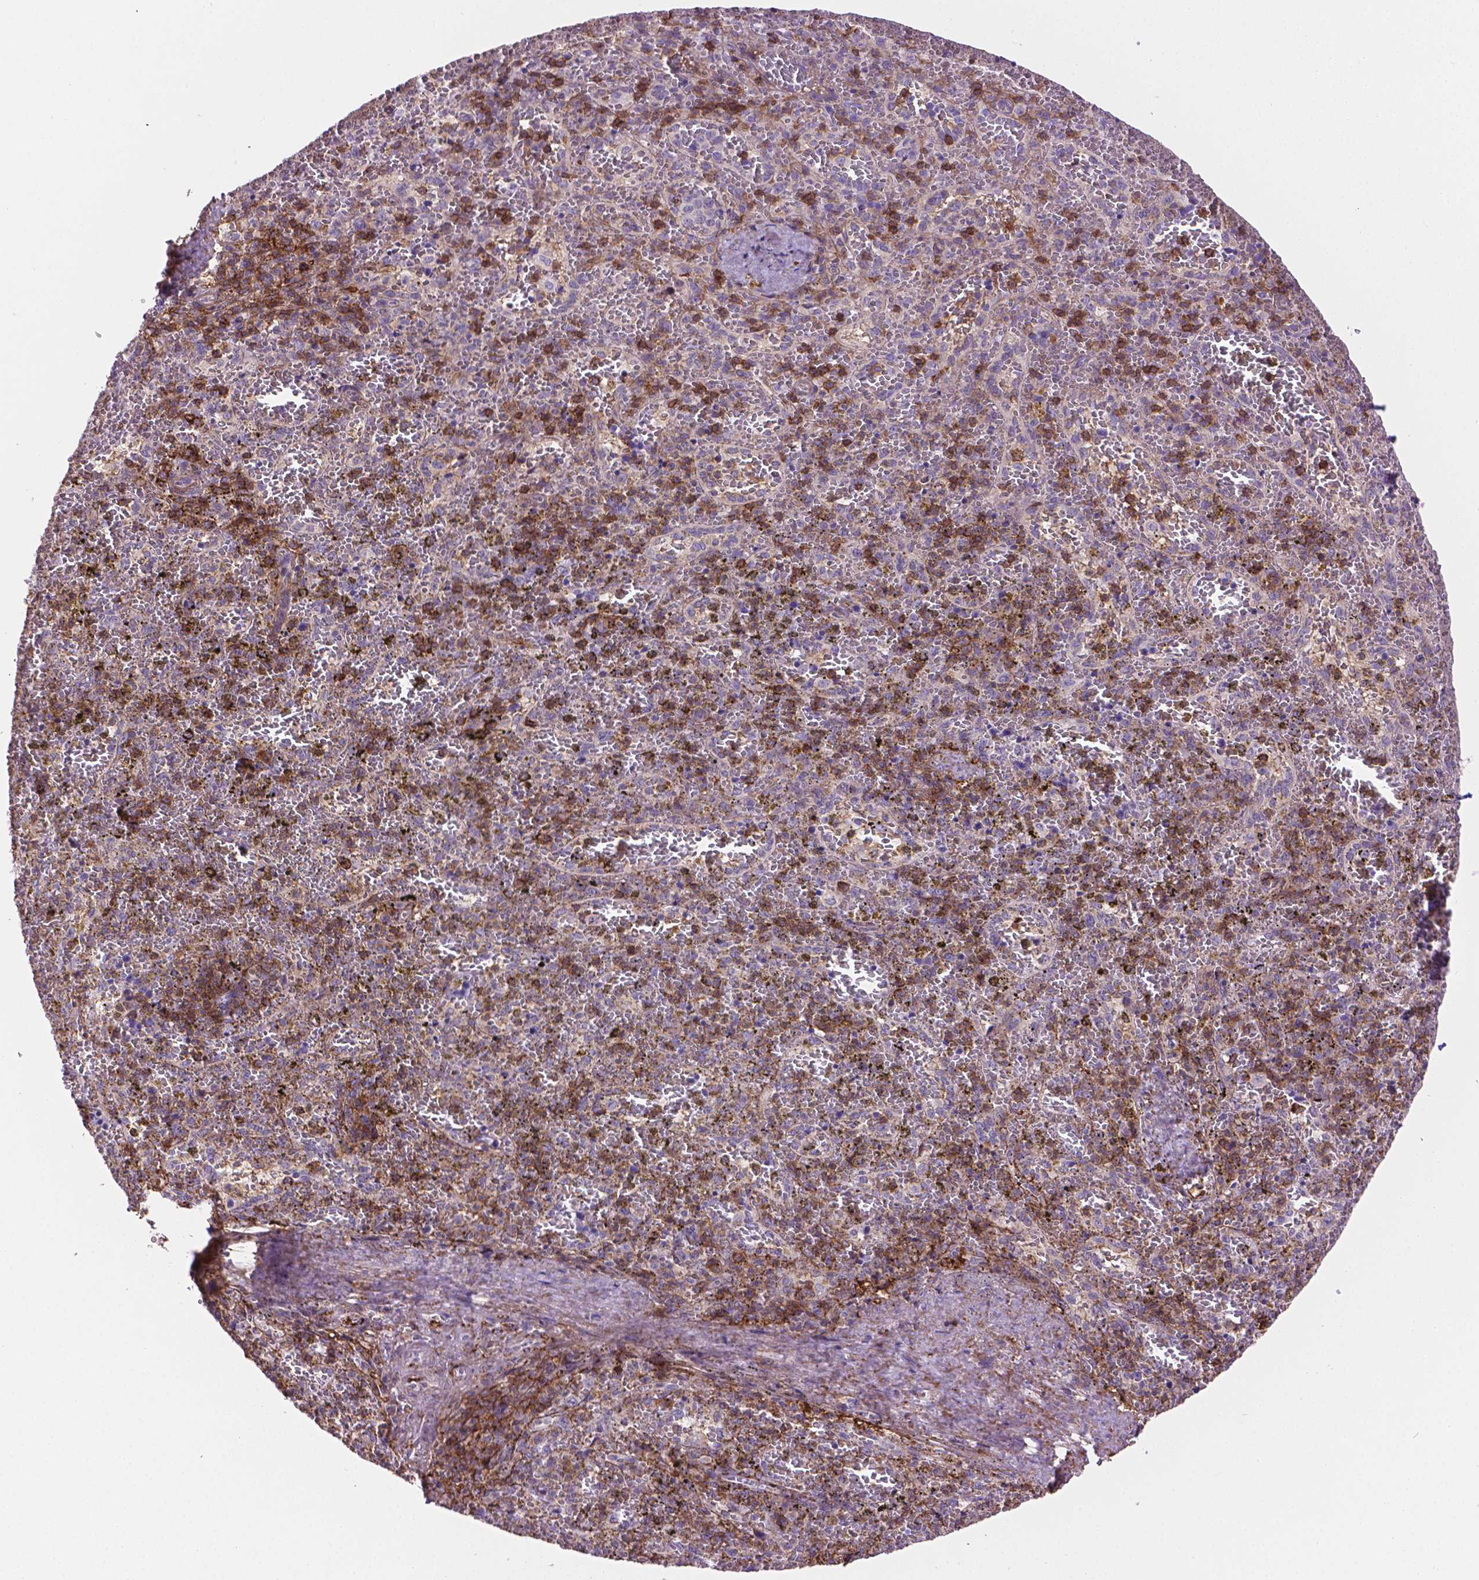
{"staining": {"intensity": "moderate", "quantity": "25%-75%", "location": "cytoplasmic/membranous"}, "tissue": "spleen", "cell_type": "Cells in red pulp", "image_type": "normal", "snomed": [{"axis": "morphology", "description": "Normal tissue, NOS"}, {"axis": "topography", "description": "Spleen"}], "caption": "This is an image of IHC staining of unremarkable spleen, which shows moderate staining in the cytoplasmic/membranous of cells in red pulp.", "gene": "ACAD10", "patient": {"sex": "female", "age": 50}}